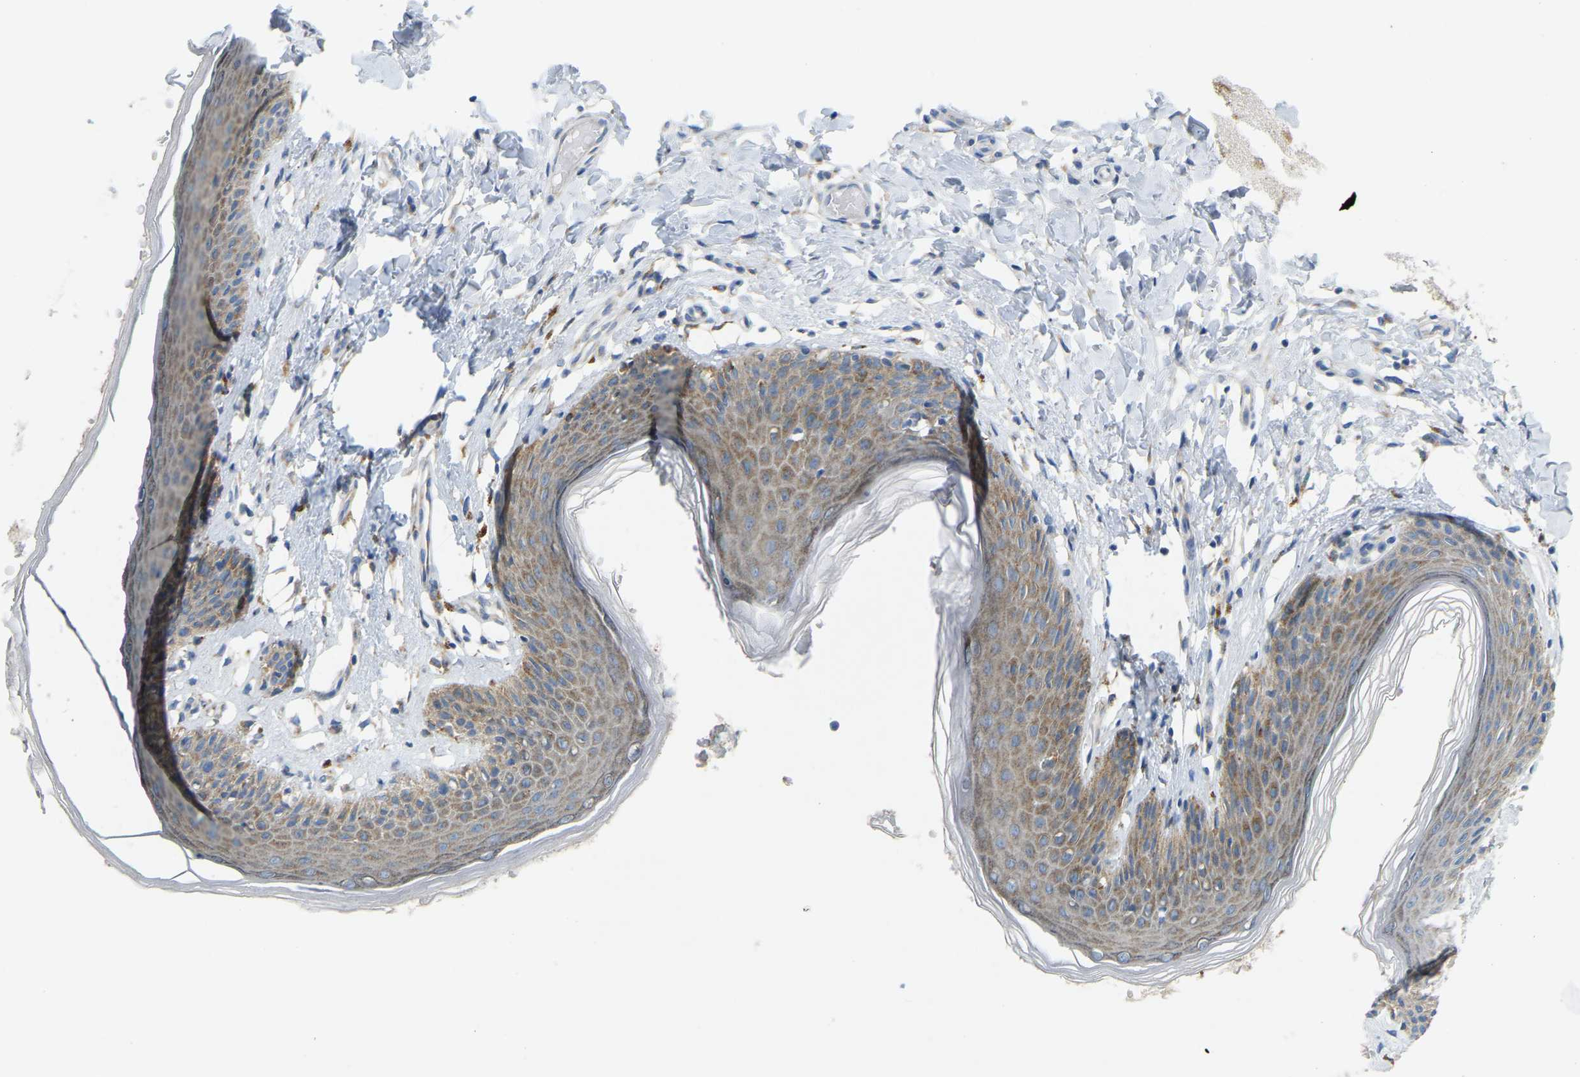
{"staining": {"intensity": "moderate", "quantity": ">75%", "location": "cytoplasmic/membranous"}, "tissue": "skin", "cell_type": "Epidermal cells", "image_type": "normal", "snomed": [{"axis": "morphology", "description": "Normal tissue, NOS"}, {"axis": "topography", "description": "Vulva"}], "caption": "This photomicrograph demonstrates immunohistochemistry staining of benign human skin, with medium moderate cytoplasmic/membranous staining in approximately >75% of epidermal cells.", "gene": "SND1", "patient": {"sex": "female", "age": 66}}